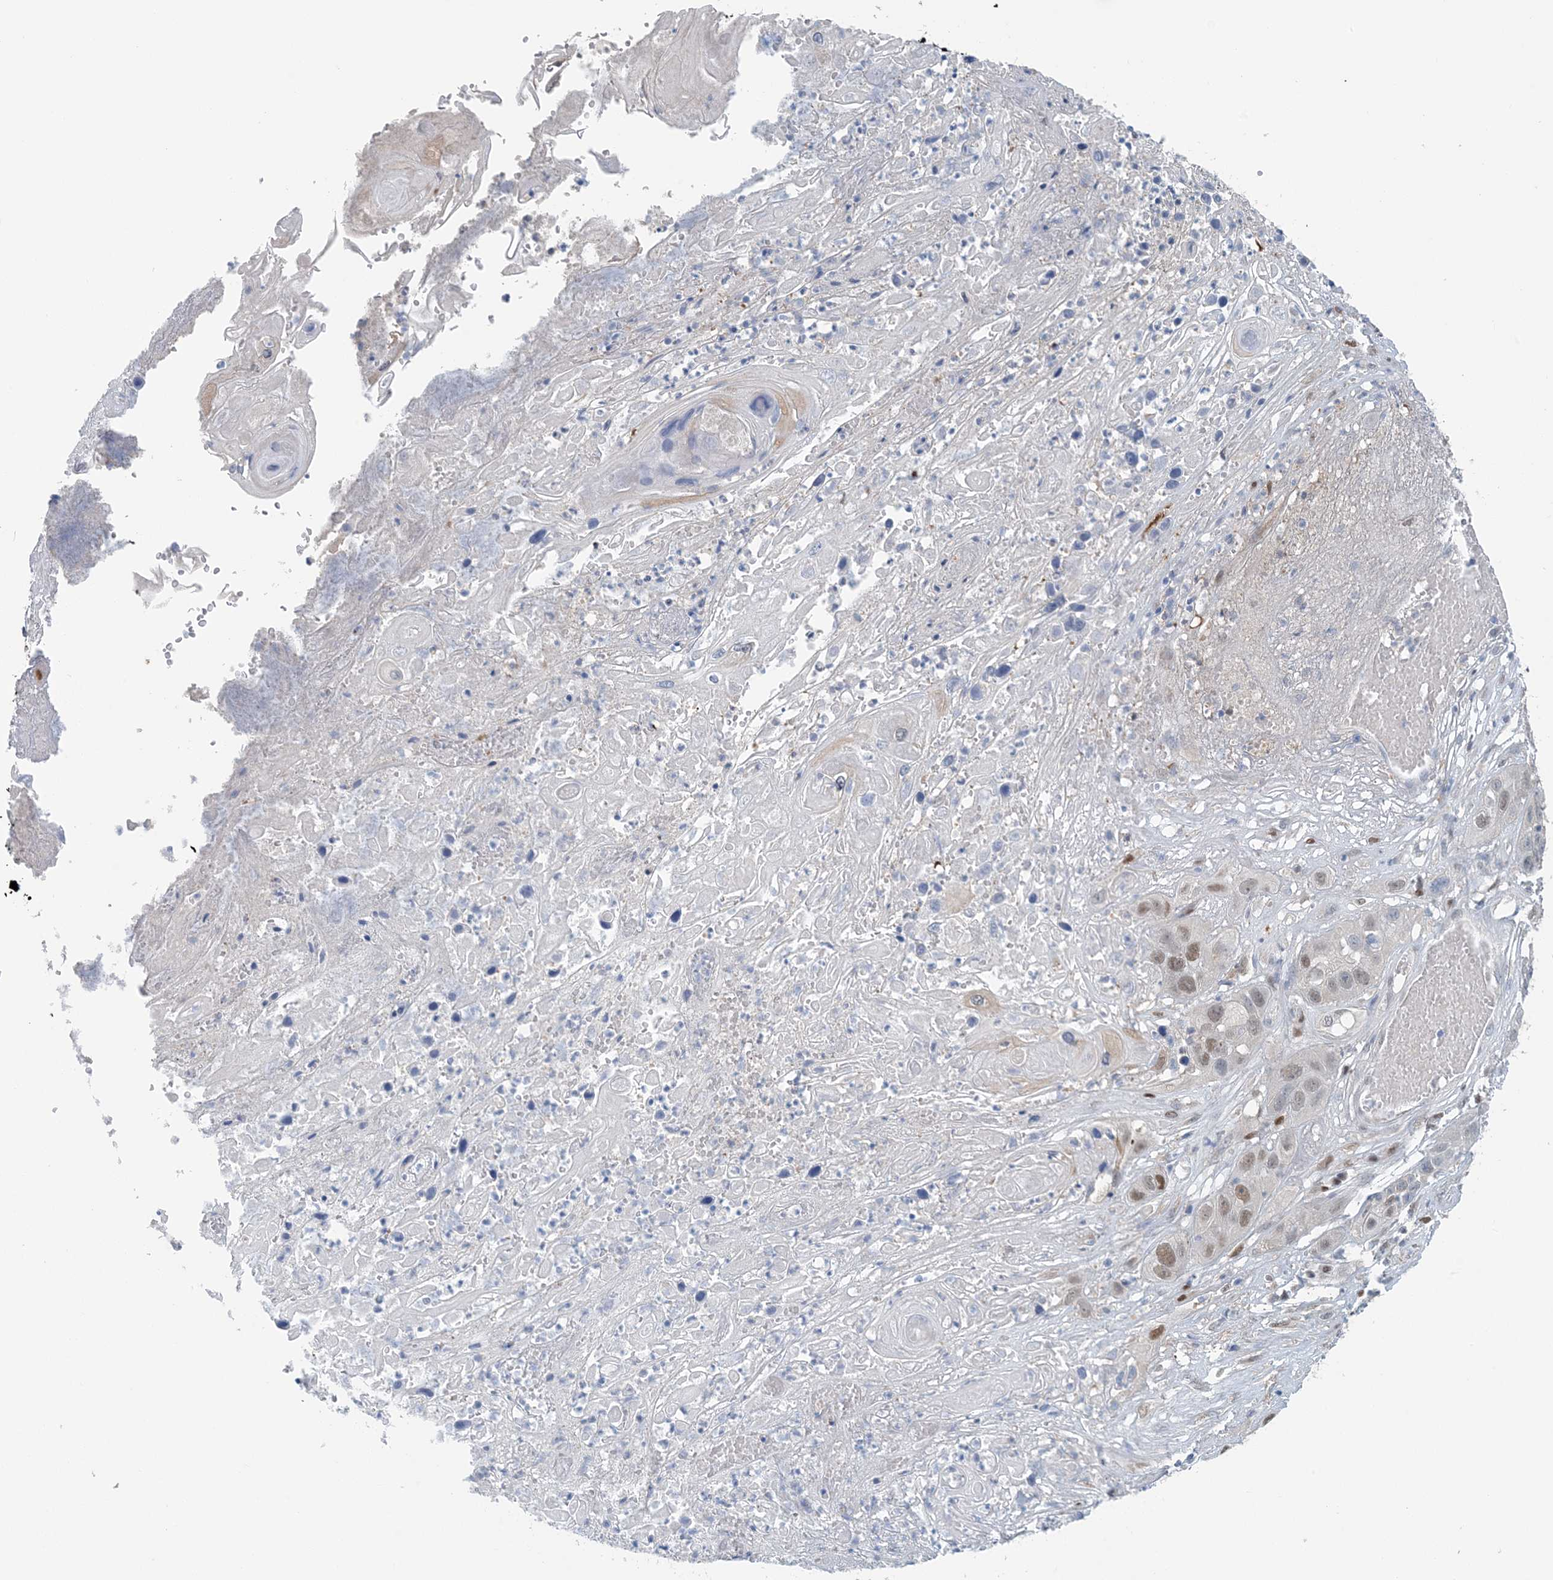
{"staining": {"intensity": "moderate", "quantity": "<25%", "location": "nuclear"}, "tissue": "skin cancer", "cell_type": "Tumor cells", "image_type": "cancer", "snomed": [{"axis": "morphology", "description": "Squamous cell carcinoma, NOS"}, {"axis": "topography", "description": "Skin"}], "caption": "An image of skin cancer stained for a protein demonstrates moderate nuclear brown staining in tumor cells.", "gene": "HIKESHI", "patient": {"sex": "male", "age": 55}}